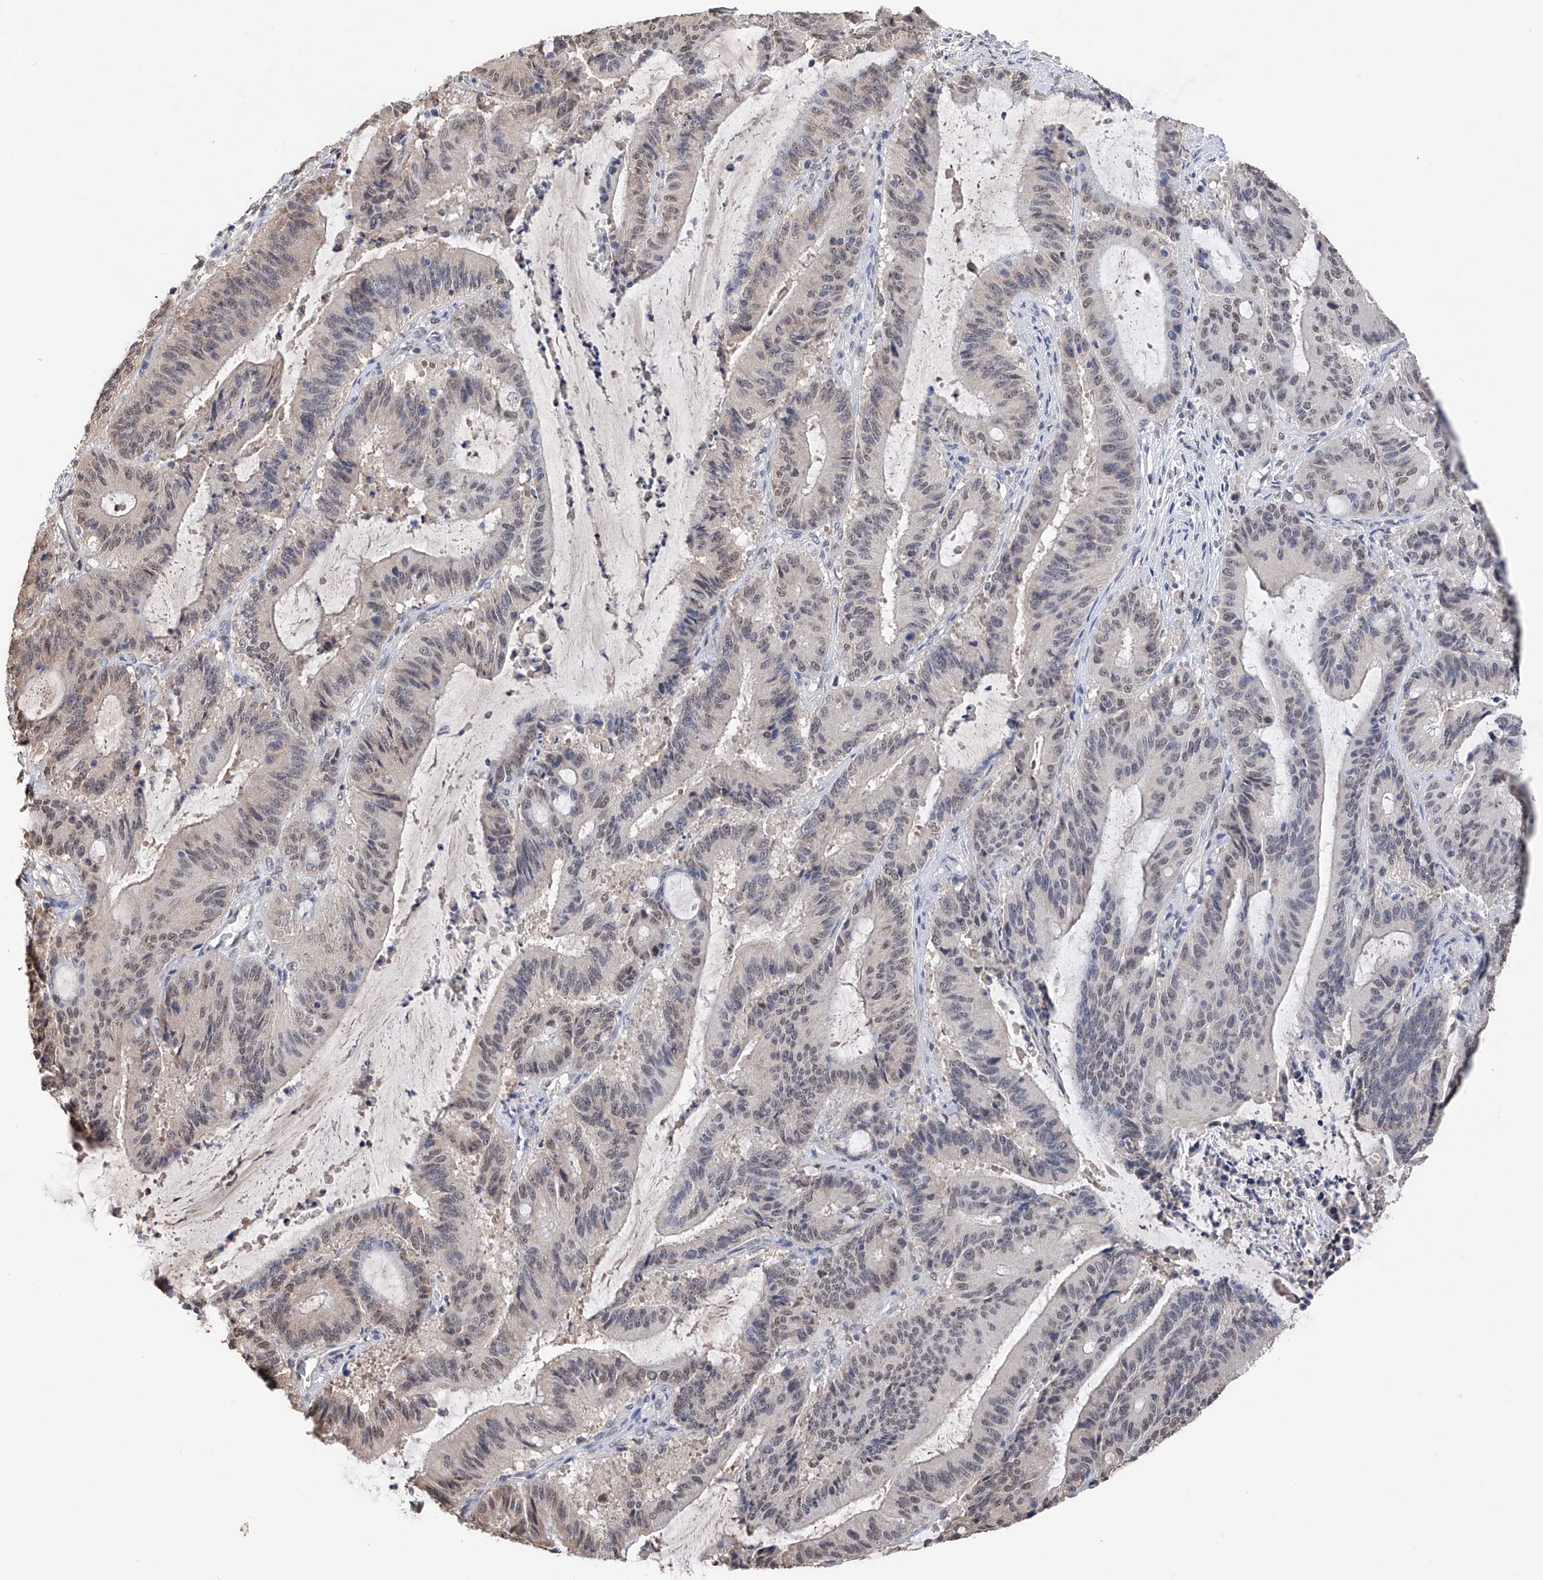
{"staining": {"intensity": "weak", "quantity": "25%-75%", "location": "nuclear"}, "tissue": "liver cancer", "cell_type": "Tumor cells", "image_type": "cancer", "snomed": [{"axis": "morphology", "description": "Normal tissue, NOS"}, {"axis": "morphology", "description": "Cholangiocarcinoma"}, {"axis": "topography", "description": "Liver"}, {"axis": "topography", "description": "Peripheral nerve tissue"}], "caption": "IHC staining of liver cancer (cholangiocarcinoma), which displays low levels of weak nuclear expression in approximately 25%-75% of tumor cells indicating weak nuclear protein expression. The staining was performed using DAB (brown) for protein detection and nuclei were counterstained in hematoxylin (blue).", "gene": "DMAP1", "patient": {"sex": "female", "age": 73}}